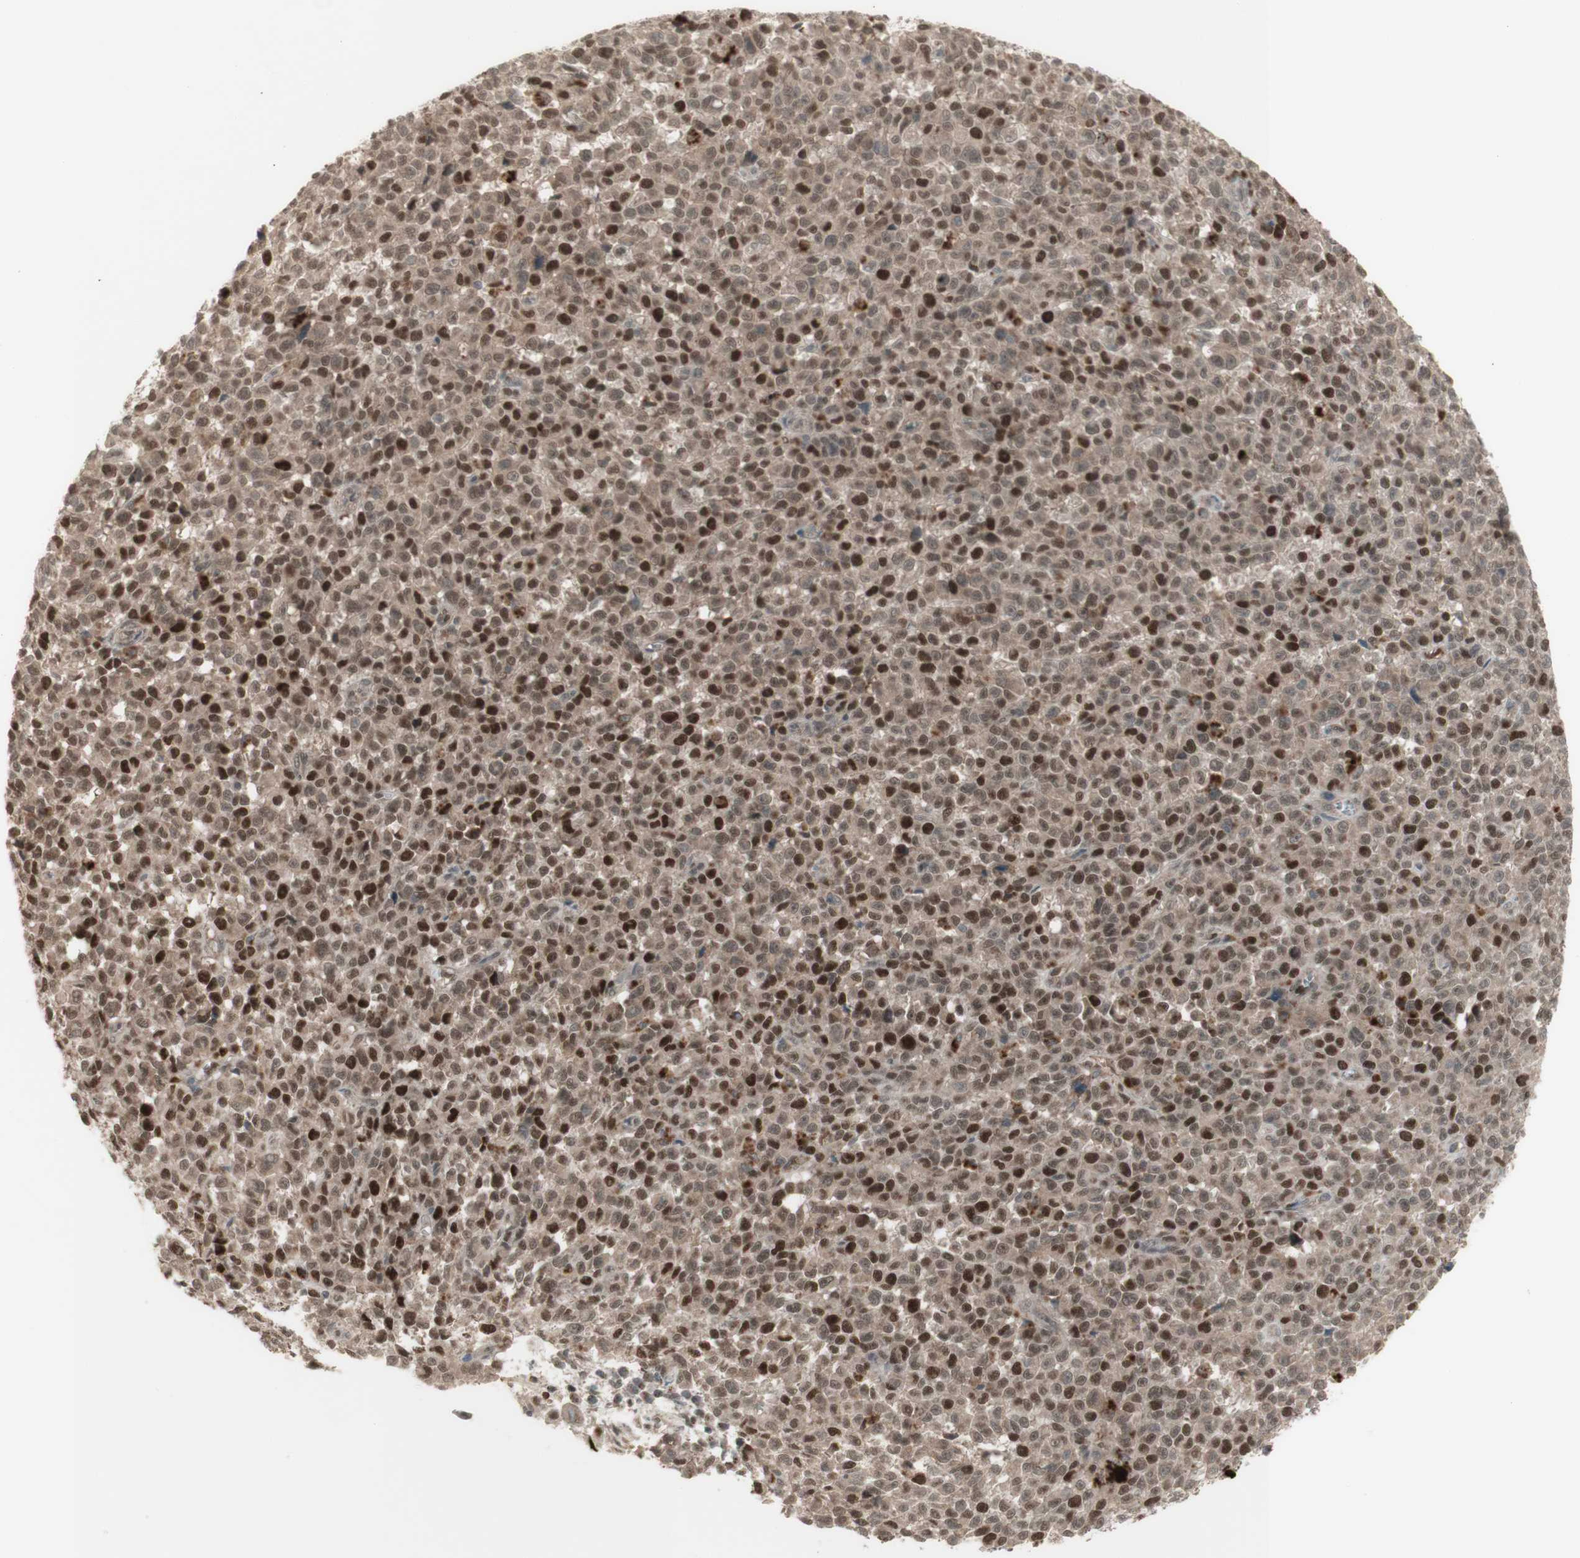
{"staining": {"intensity": "strong", "quantity": ">75%", "location": "cytoplasmic/membranous,nuclear"}, "tissue": "melanoma", "cell_type": "Tumor cells", "image_type": "cancer", "snomed": [{"axis": "morphology", "description": "Malignant melanoma, NOS"}, {"axis": "topography", "description": "Skin"}], "caption": "Human malignant melanoma stained with a brown dye shows strong cytoplasmic/membranous and nuclear positive staining in approximately >75% of tumor cells.", "gene": "MSH6", "patient": {"sex": "female", "age": 82}}